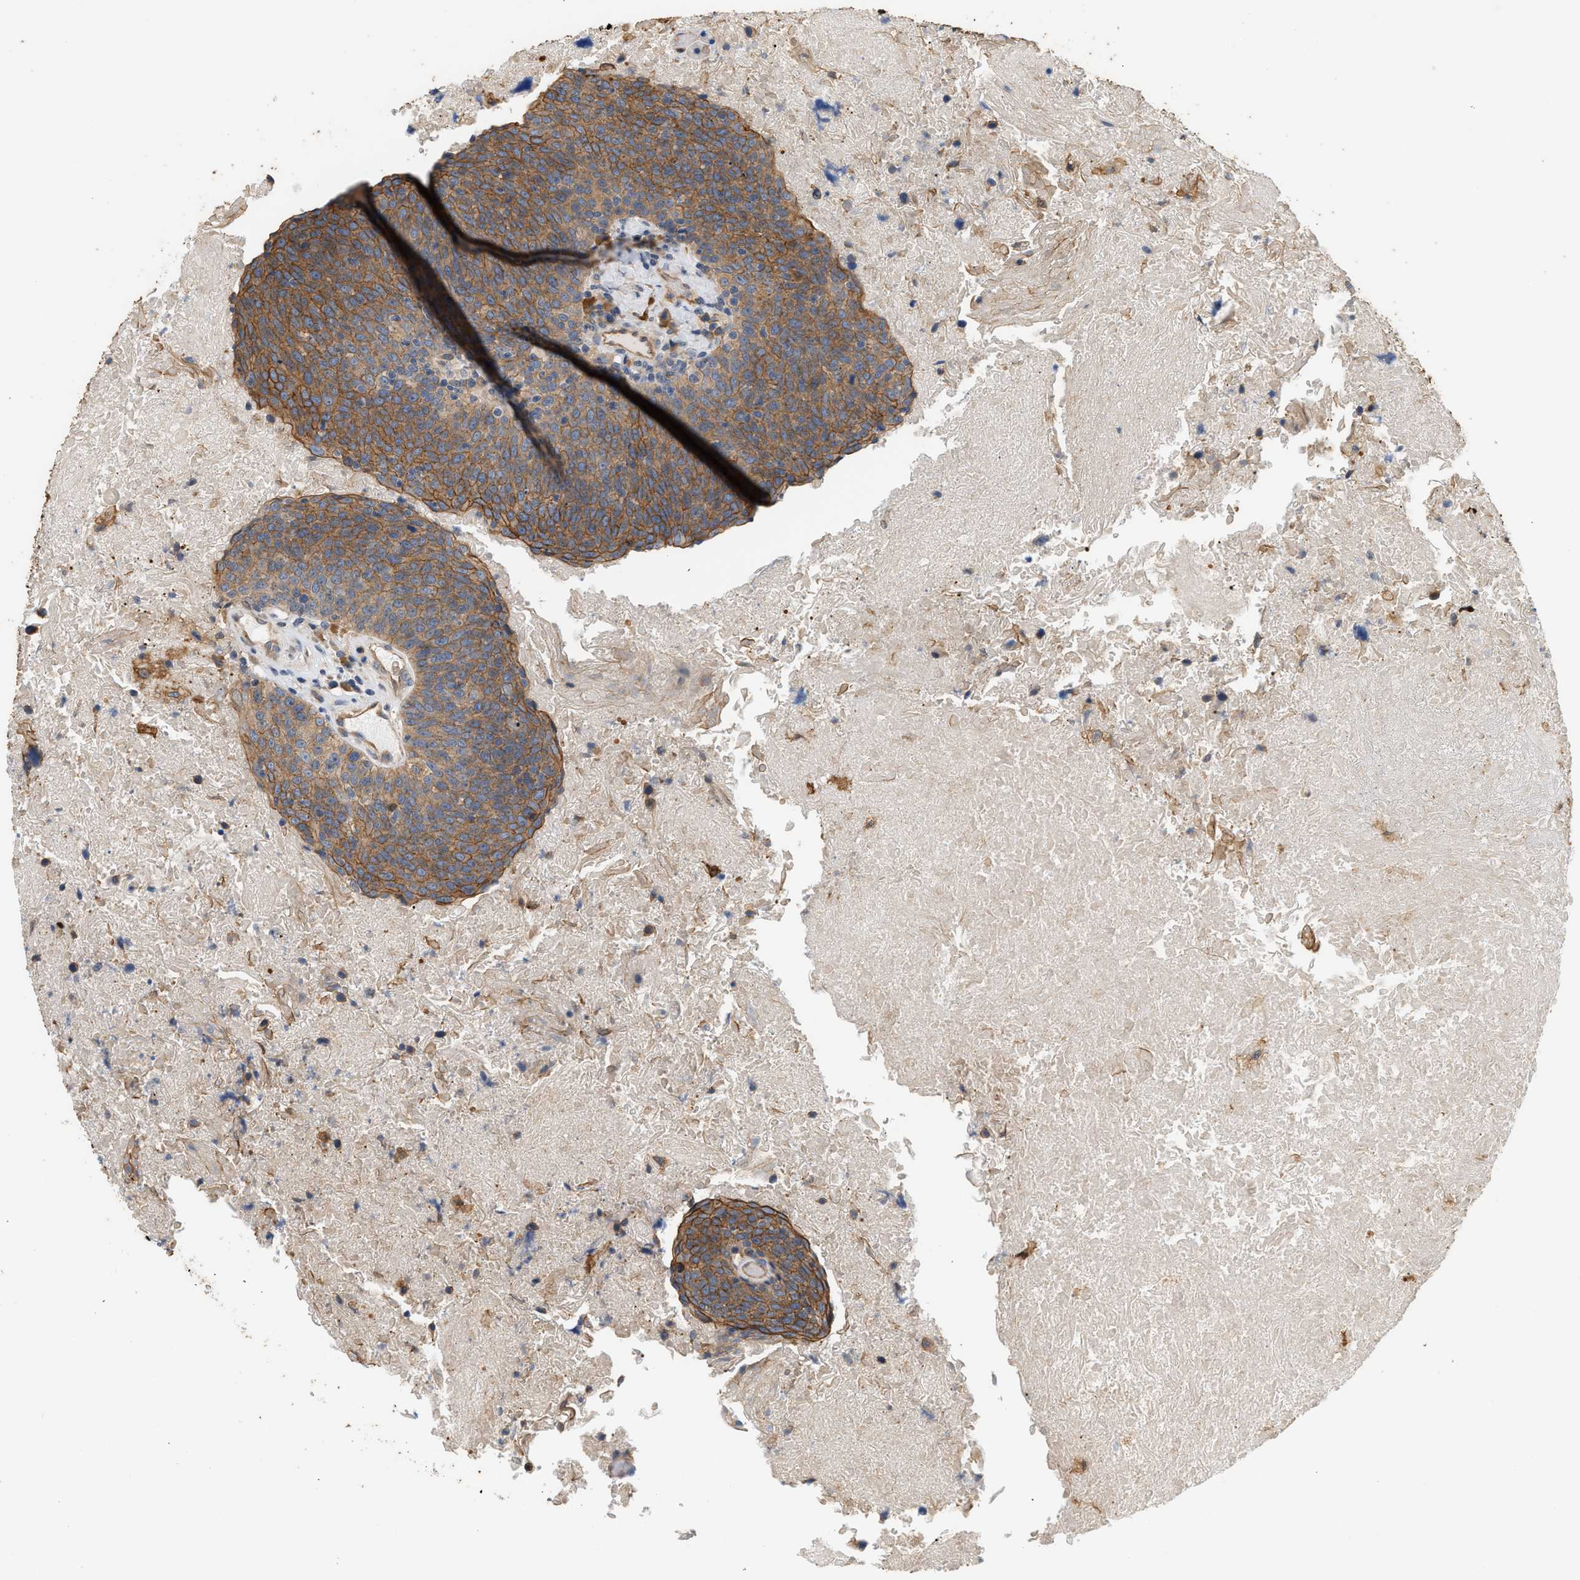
{"staining": {"intensity": "moderate", "quantity": ">75%", "location": "cytoplasmic/membranous"}, "tissue": "head and neck cancer", "cell_type": "Tumor cells", "image_type": "cancer", "snomed": [{"axis": "morphology", "description": "Squamous cell carcinoma, NOS"}, {"axis": "morphology", "description": "Squamous cell carcinoma, metastatic, NOS"}, {"axis": "topography", "description": "Lymph node"}, {"axis": "topography", "description": "Head-Neck"}], "caption": "Tumor cells exhibit medium levels of moderate cytoplasmic/membranous positivity in about >75% of cells in human metastatic squamous cell carcinoma (head and neck). (DAB (3,3'-diaminobenzidine) IHC with brightfield microscopy, high magnification).", "gene": "CTXN1", "patient": {"sex": "male", "age": 62}}